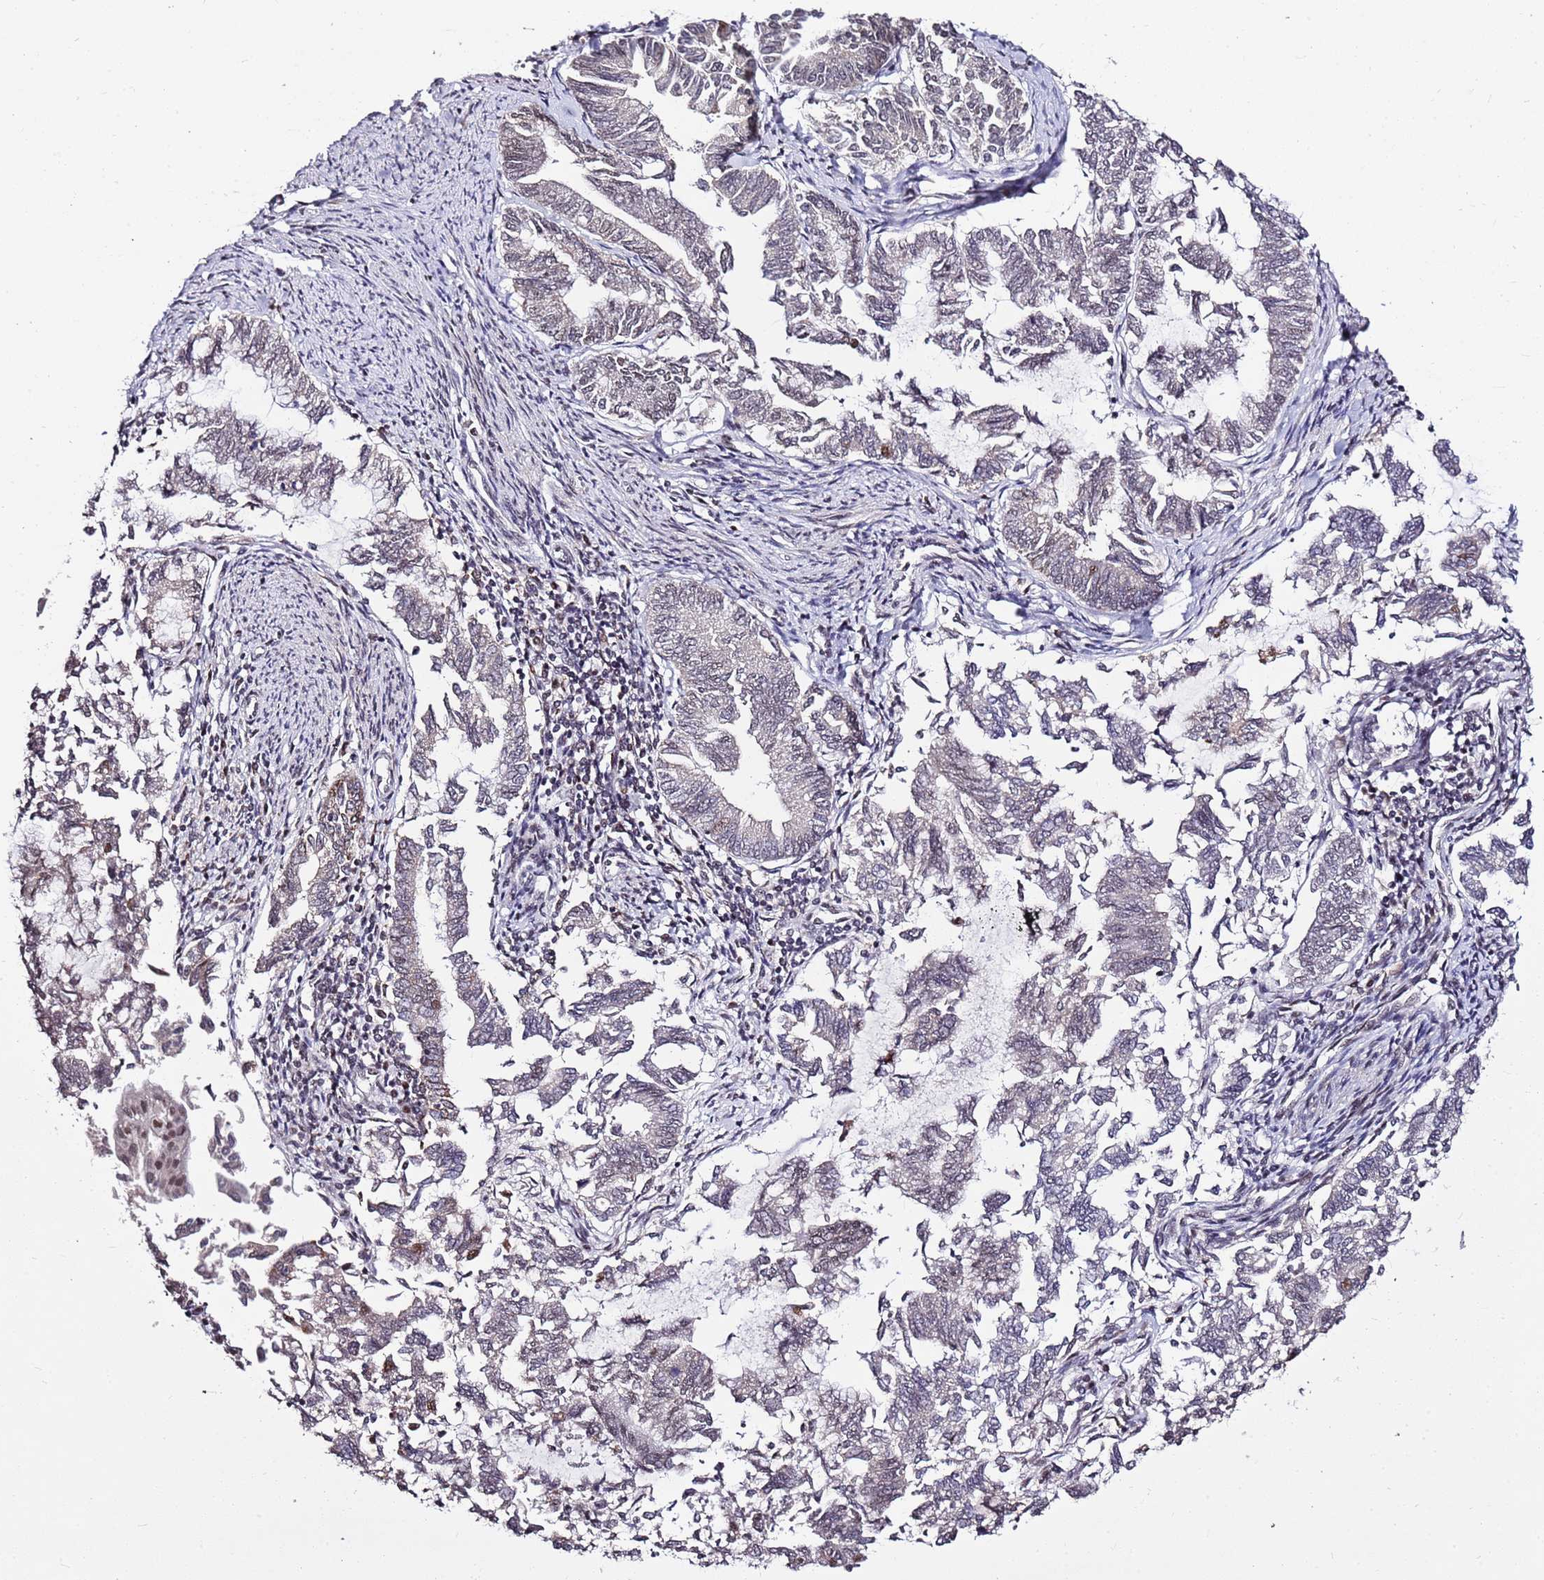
{"staining": {"intensity": "negative", "quantity": "none", "location": "none"}, "tissue": "endometrial cancer", "cell_type": "Tumor cells", "image_type": "cancer", "snomed": [{"axis": "morphology", "description": "Adenocarcinoma, NOS"}, {"axis": "topography", "description": "Endometrium"}], "caption": "DAB (3,3'-diaminobenzidine) immunohistochemical staining of adenocarcinoma (endometrial) displays no significant staining in tumor cells.", "gene": "AKAP8L", "patient": {"sex": "female", "age": 79}}